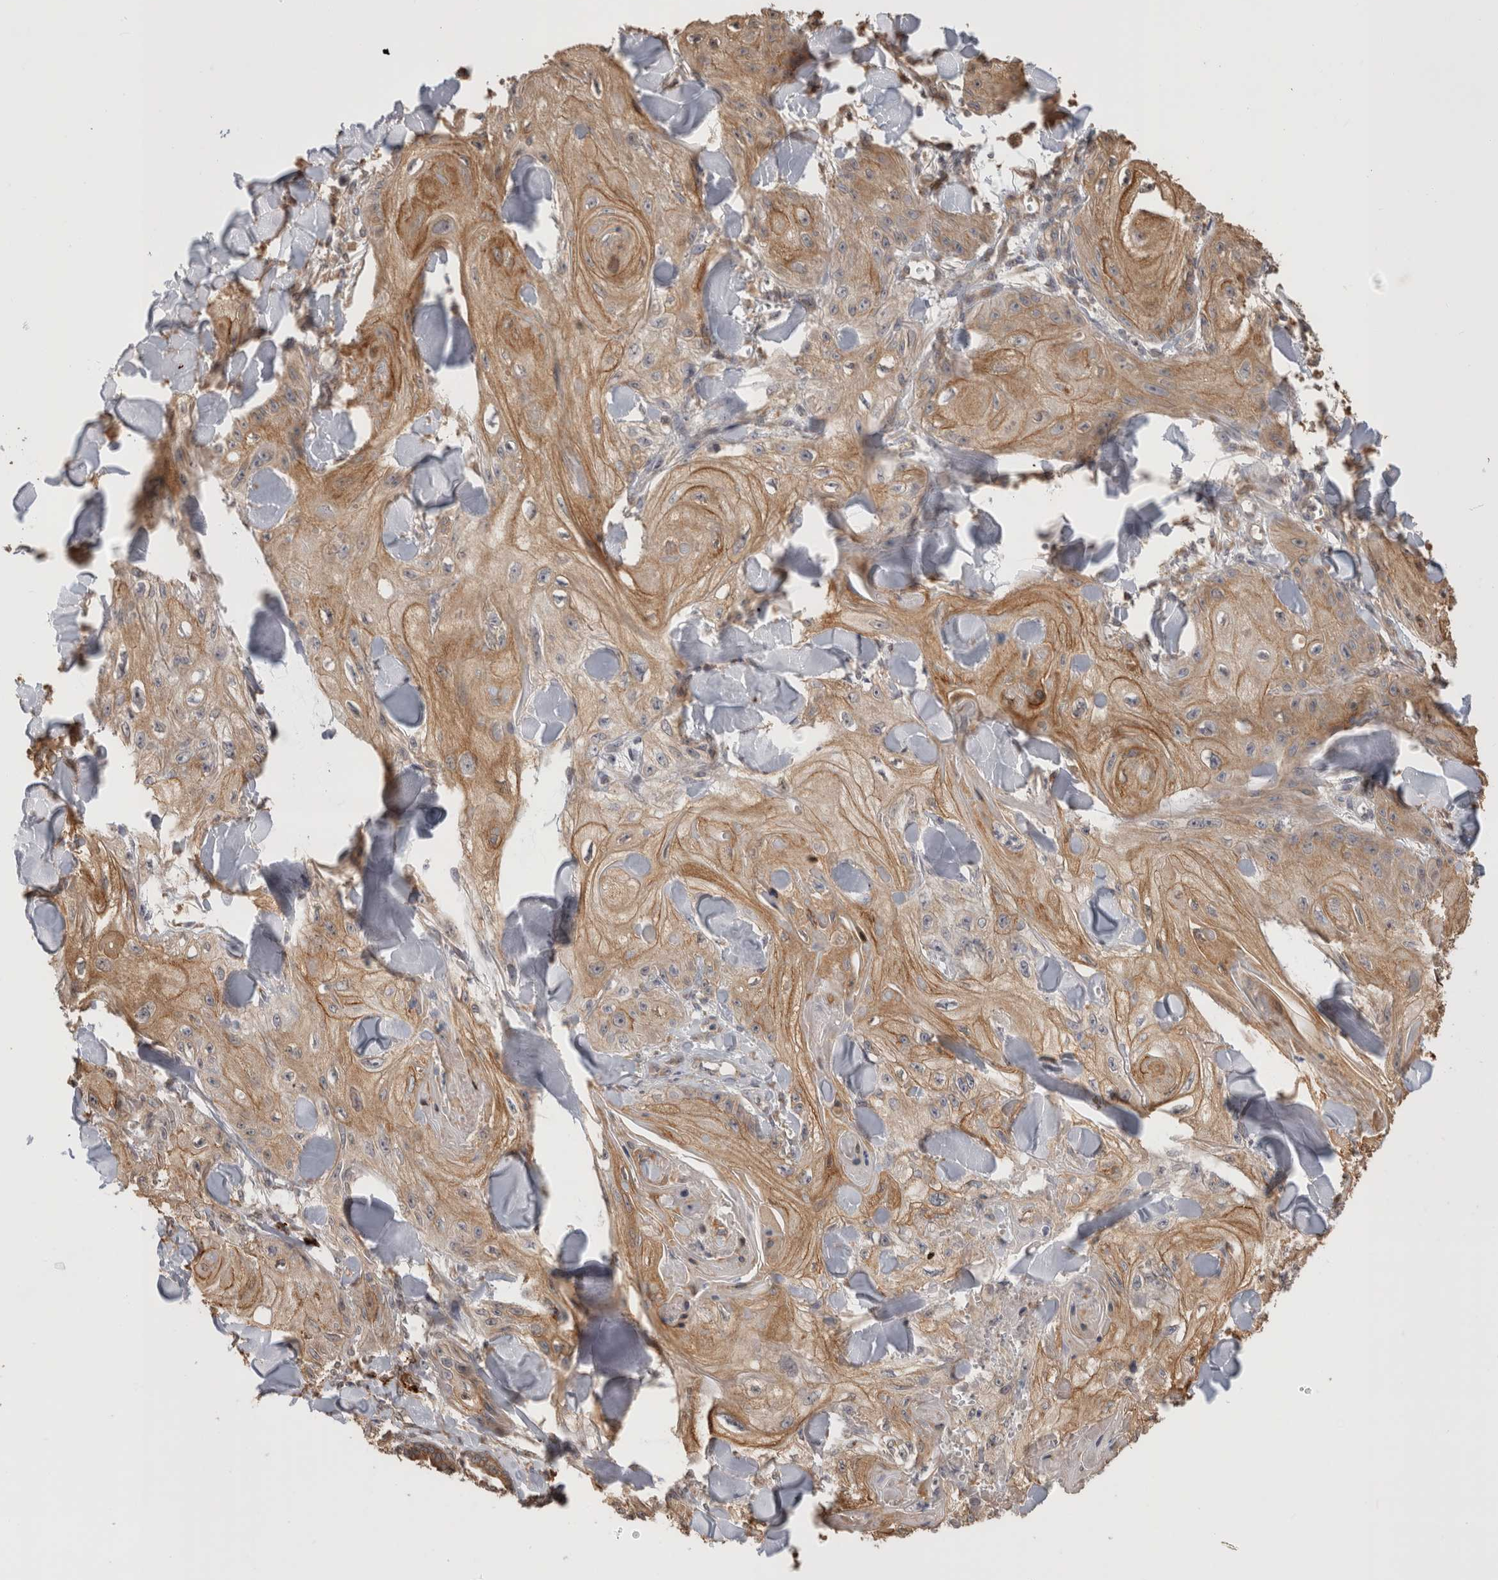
{"staining": {"intensity": "moderate", "quantity": "25%-75%", "location": "cytoplasmic/membranous"}, "tissue": "skin cancer", "cell_type": "Tumor cells", "image_type": "cancer", "snomed": [{"axis": "morphology", "description": "Squamous cell carcinoma, NOS"}, {"axis": "topography", "description": "Skin"}], "caption": "Squamous cell carcinoma (skin) stained with a brown dye shows moderate cytoplasmic/membranous positive expression in about 25%-75% of tumor cells.", "gene": "CLIP1", "patient": {"sex": "male", "age": 74}}